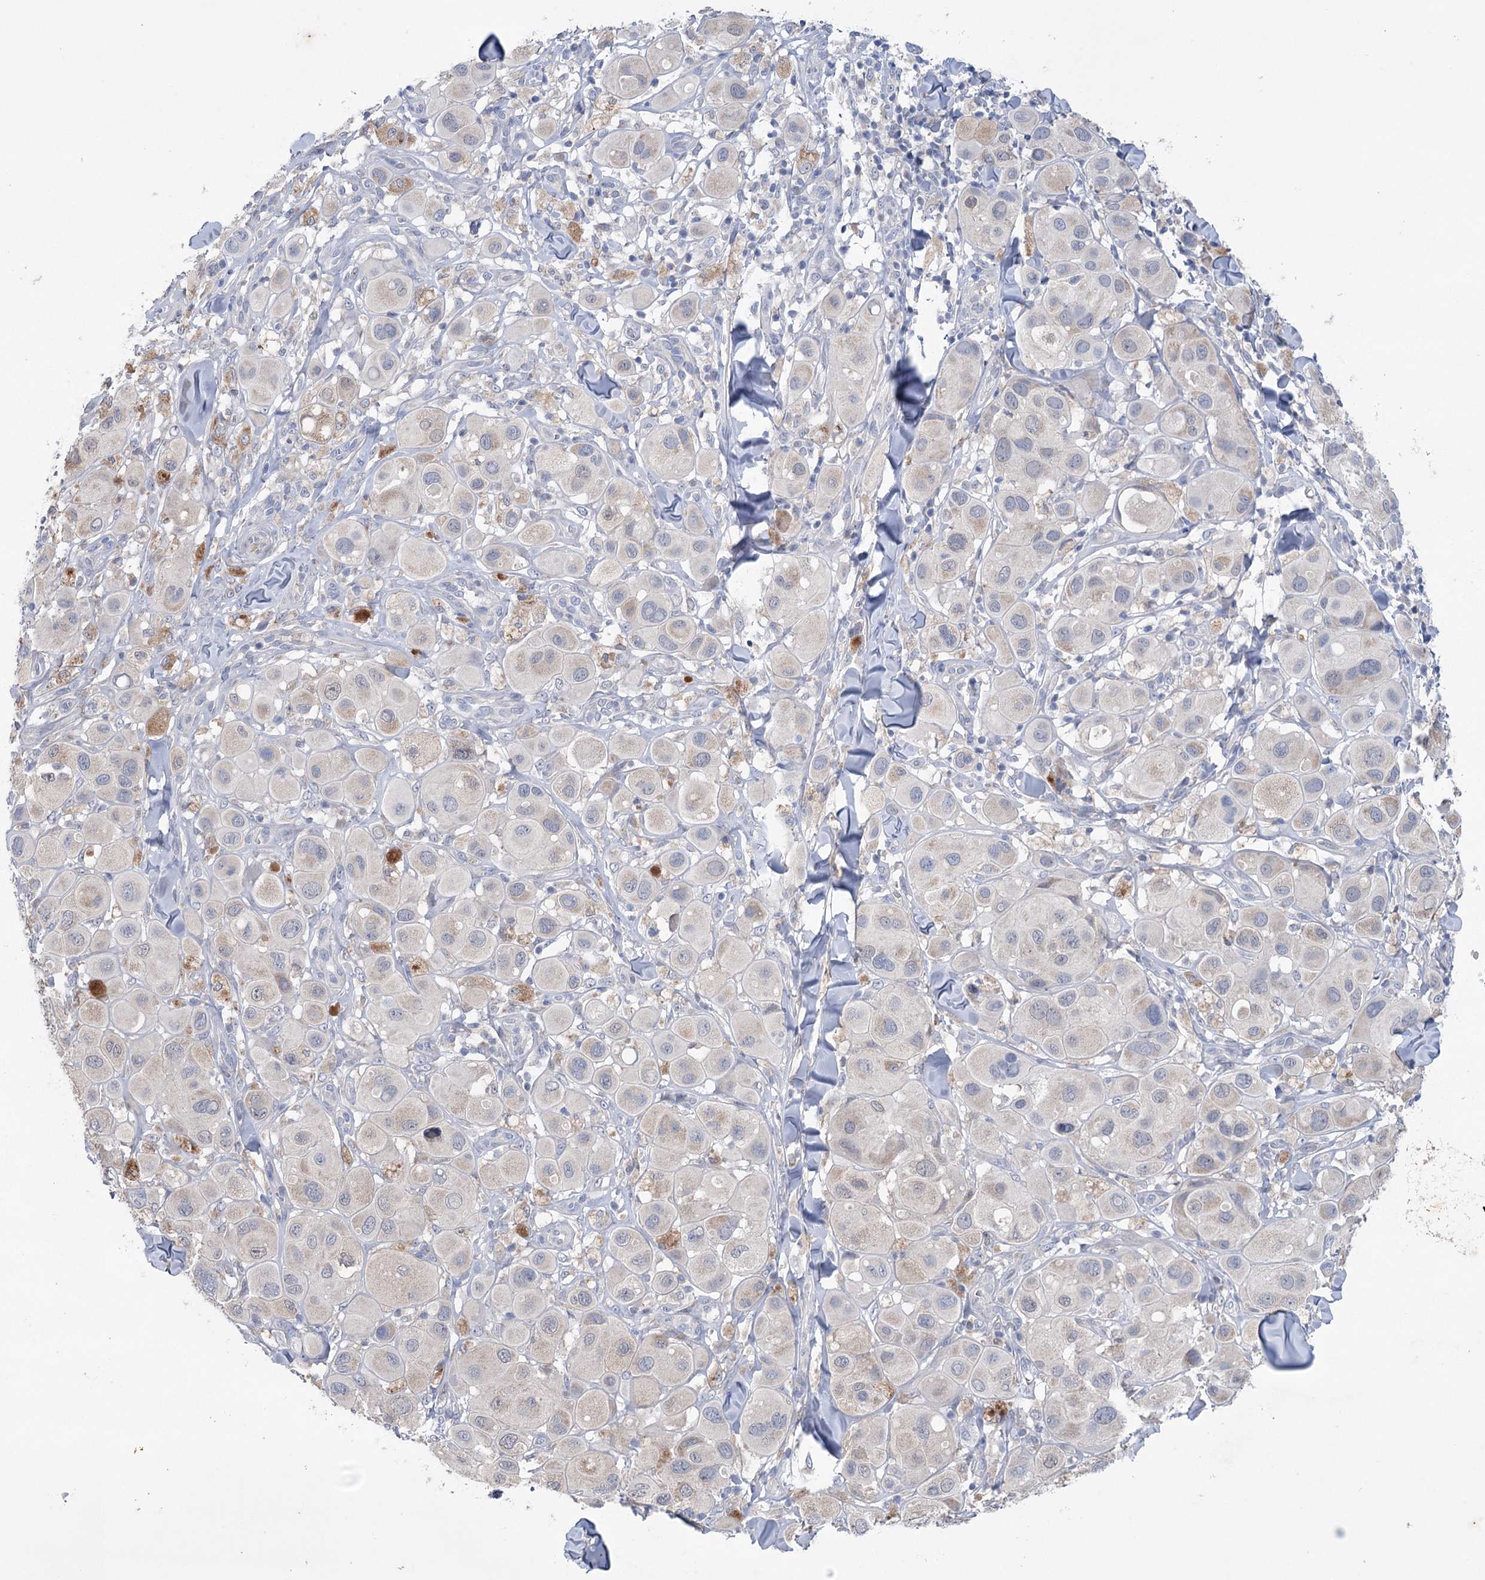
{"staining": {"intensity": "negative", "quantity": "none", "location": "none"}, "tissue": "melanoma", "cell_type": "Tumor cells", "image_type": "cancer", "snomed": [{"axis": "morphology", "description": "Malignant melanoma, Metastatic site"}, {"axis": "topography", "description": "Skin"}], "caption": "Immunohistochemistry micrograph of human melanoma stained for a protein (brown), which demonstrates no staining in tumor cells.", "gene": "MTCH2", "patient": {"sex": "male", "age": 41}}